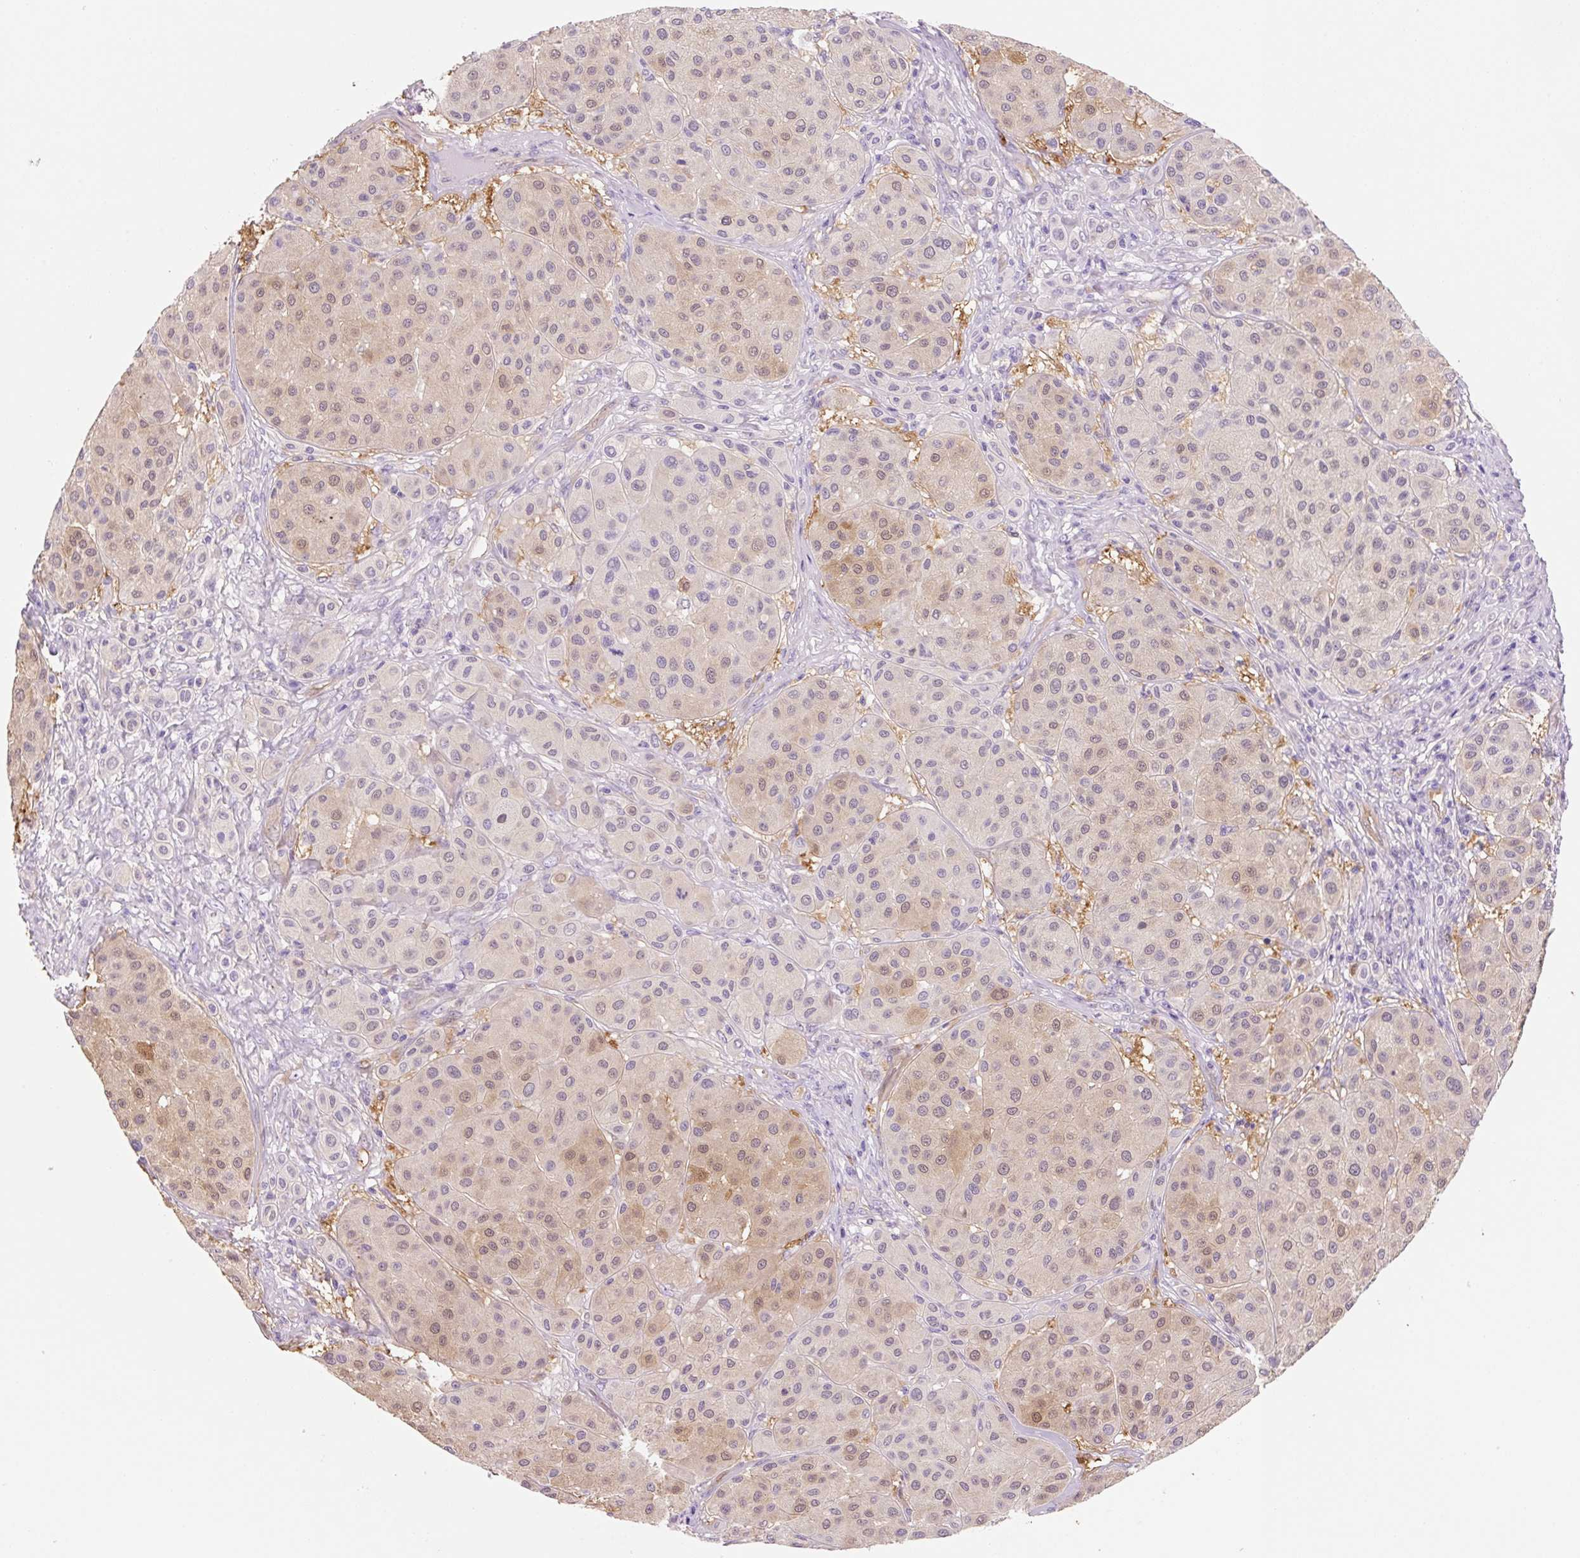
{"staining": {"intensity": "weak", "quantity": "25%-75%", "location": "cytoplasmic/membranous,nuclear"}, "tissue": "melanoma", "cell_type": "Tumor cells", "image_type": "cancer", "snomed": [{"axis": "morphology", "description": "Malignant melanoma, Metastatic site"}, {"axis": "topography", "description": "Smooth muscle"}], "caption": "Melanoma stained with a protein marker demonstrates weak staining in tumor cells.", "gene": "FABP5", "patient": {"sex": "male", "age": 41}}